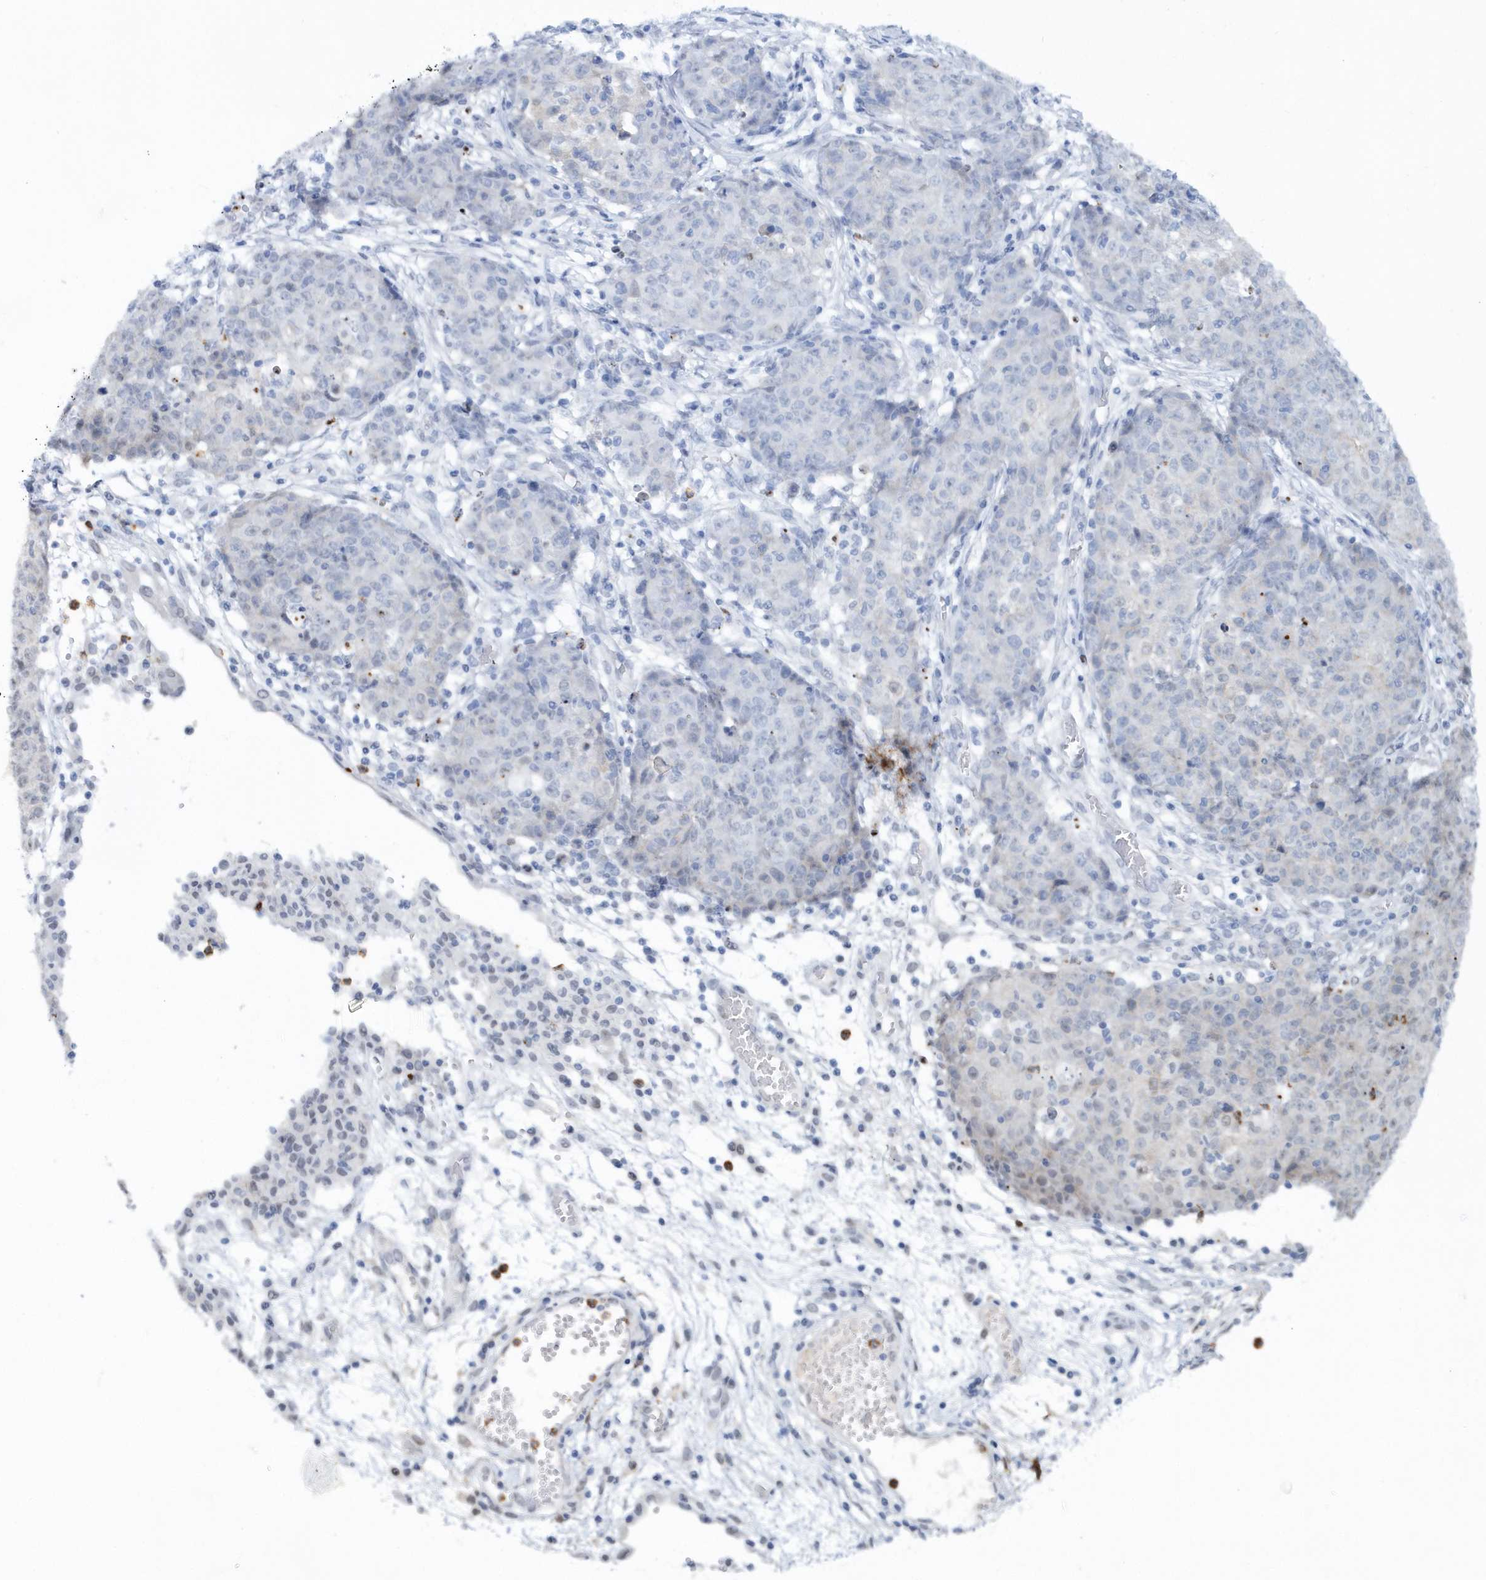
{"staining": {"intensity": "negative", "quantity": "none", "location": "none"}, "tissue": "ovarian cancer", "cell_type": "Tumor cells", "image_type": "cancer", "snomed": [{"axis": "morphology", "description": "Carcinoma, endometroid"}, {"axis": "topography", "description": "Ovary"}], "caption": "Immunohistochemical staining of ovarian cancer demonstrates no significant staining in tumor cells.", "gene": "ASCL4", "patient": {"sex": "female", "age": 42}}